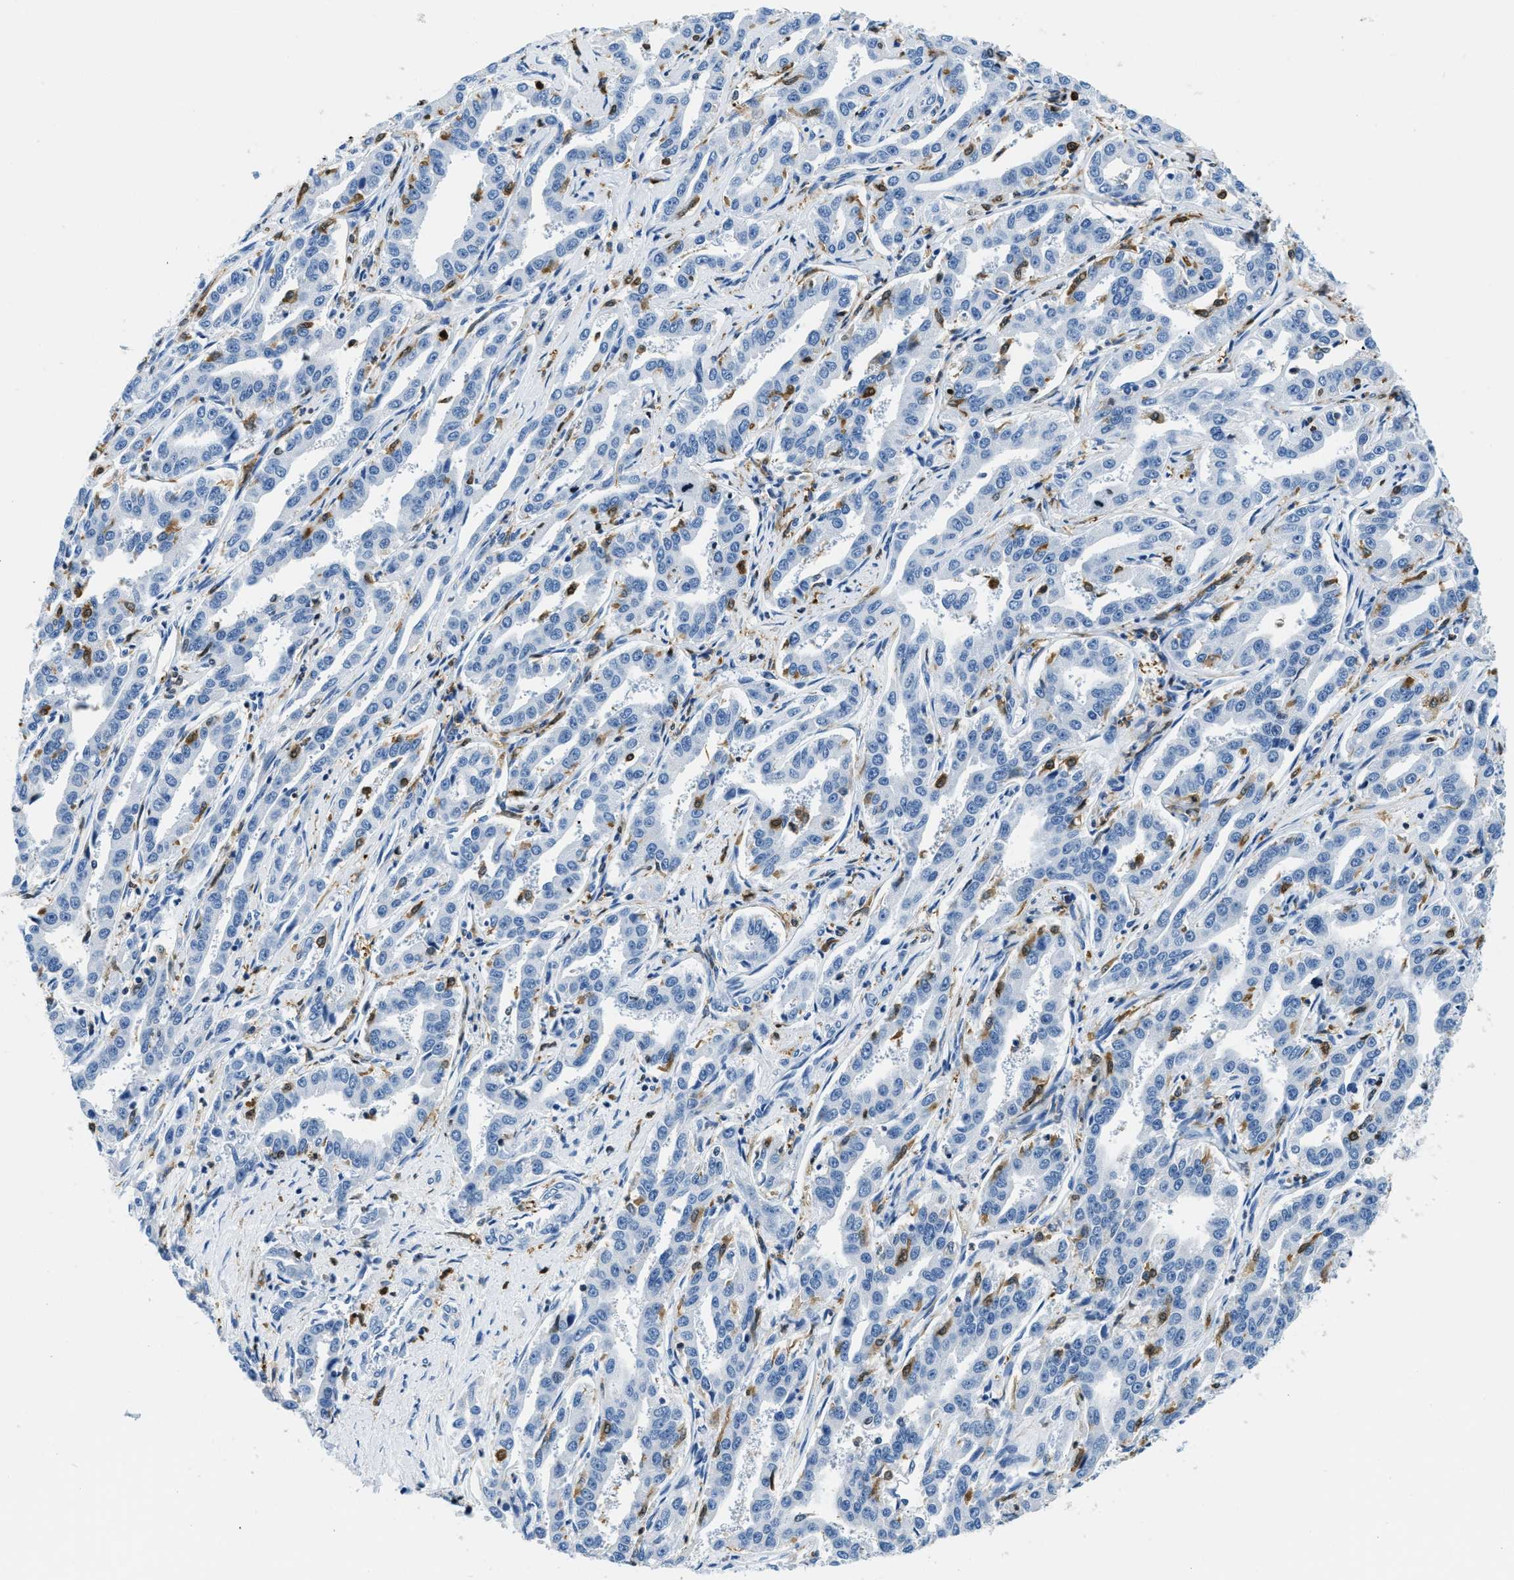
{"staining": {"intensity": "negative", "quantity": "none", "location": "none"}, "tissue": "liver cancer", "cell_type": "Tumor cells", "image_type": "cancer", "snomed": [{"axis": "morphology", "description": "Cholangiocarcinoma"}, {"axis": "topography", "description": "Liver"}], "caption": "Human liver cancer (cholangiocarcinoma) stained for a protein using IHC exhibits no positivity in tumor cells.", "gene": "CAPG", "patient": {"sex": "male", "age": 59}}